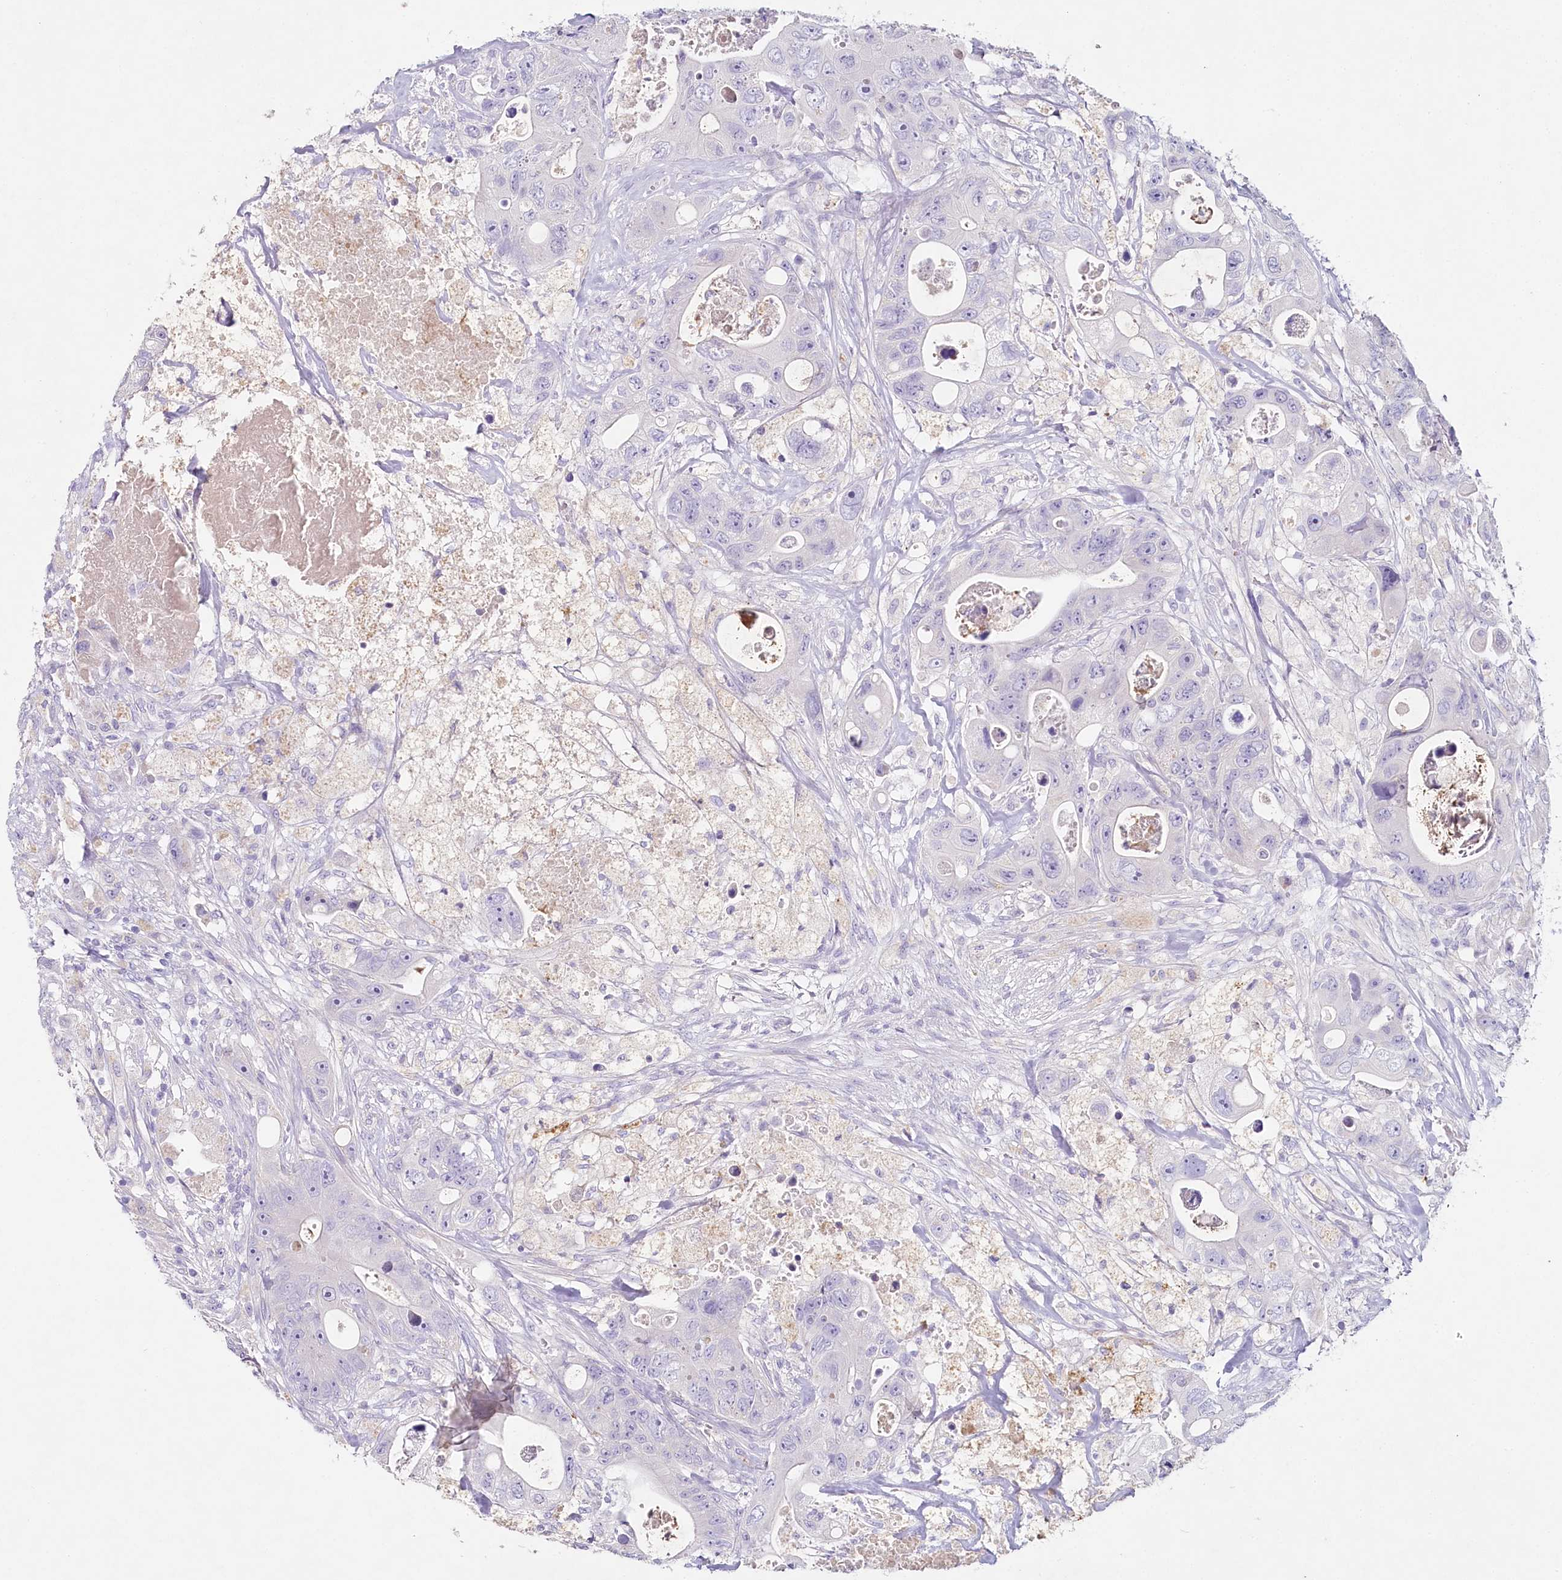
{"staining": {"intensity": "negative", "quantity": "none", "location": "none"}, "tissue": "colorectal cancer", "cell_type": "Tumor cells", "image_type": "cancer", "snomed": [{"axis": "morphology", "description": "Adenocarcinoma, NOS"}, {"axis": "topography", "description": "Colon"}], "caption": "Micrograph shows no significant protein expression in tumor cells of adenocarcinoma (colorectal).", "gene": "HPD", "patient": {"sex": "female", "age": 46}}